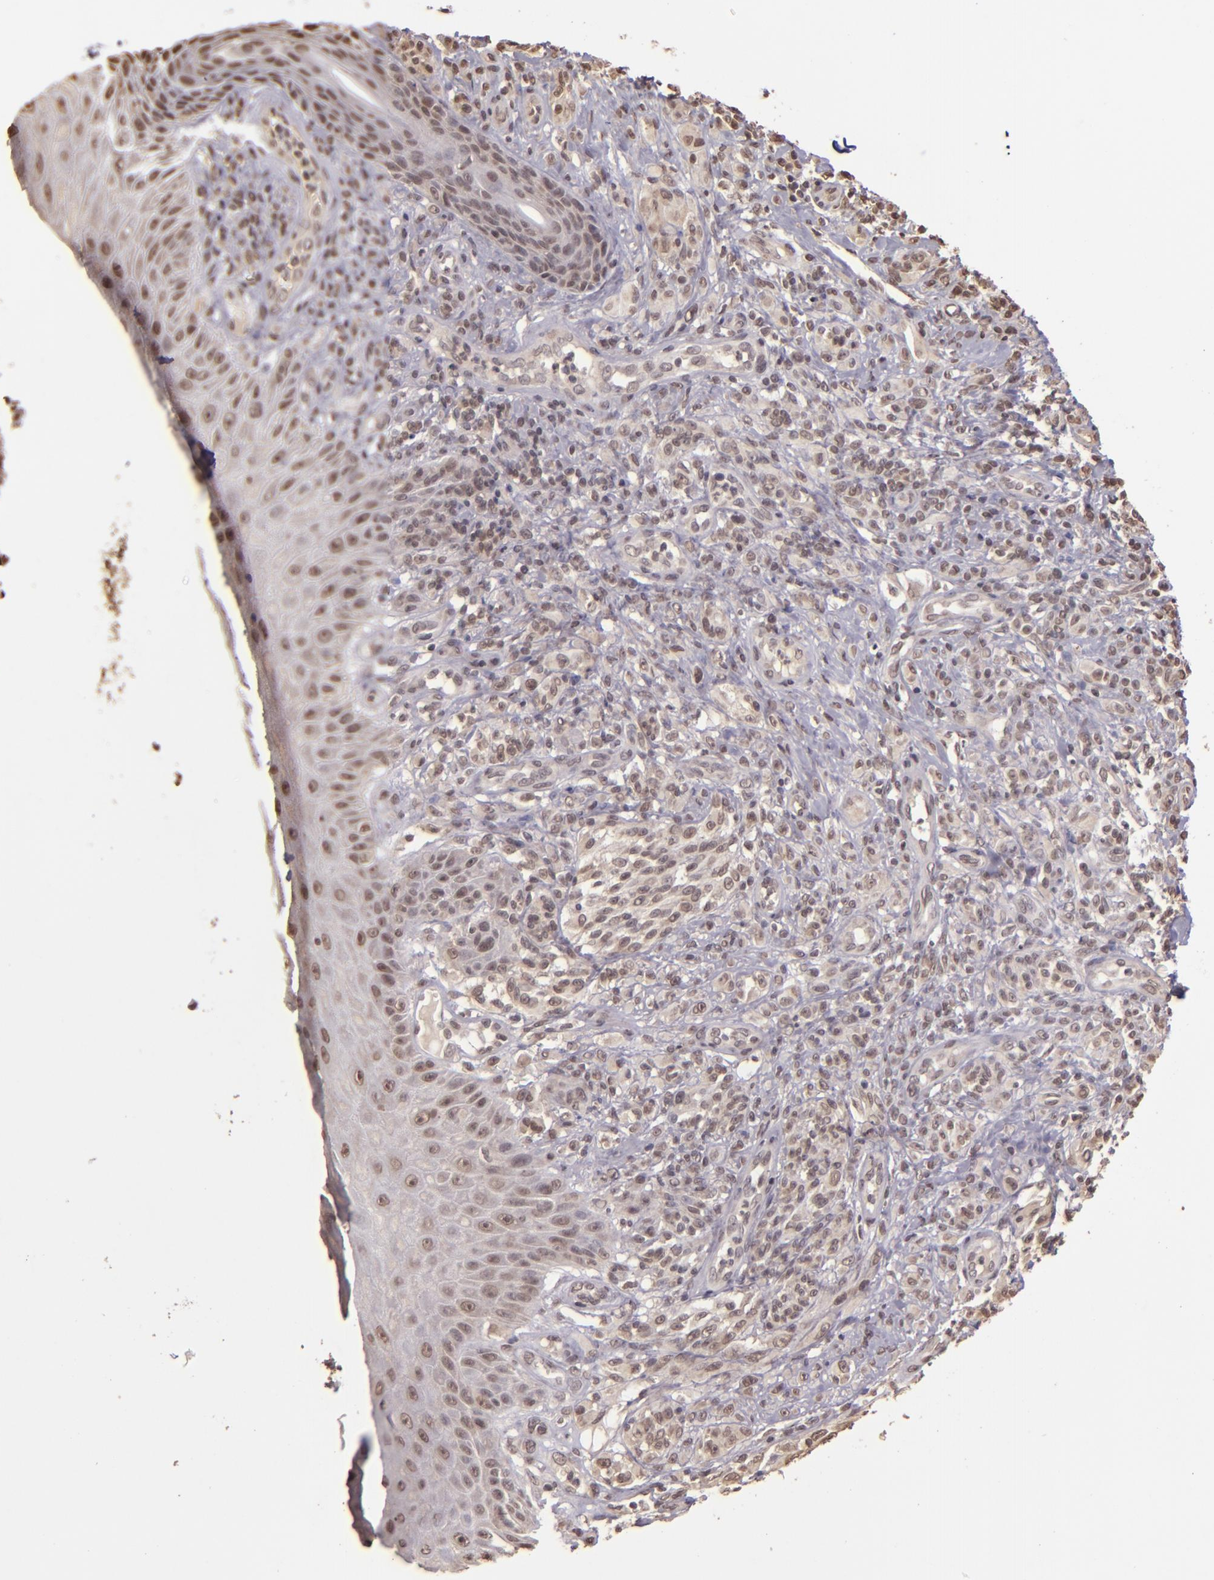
{"staining": {"intensity": "negative", "quantity": "none", "location": "none"}, "tissue": "melanoma", "cell_type": "Tumor cells", "image_type": "cancer", "snomed": [{"axis": "morphology", "description": "Malignant melanoma, NOS"}, {"axis": "topography", "description": "Skin"}], "caption": "Tumor cells are negative for brown protein staining in malignant melanoma.", "gene": "CUL1", "patient": {"sex": "male", "age": 57}}